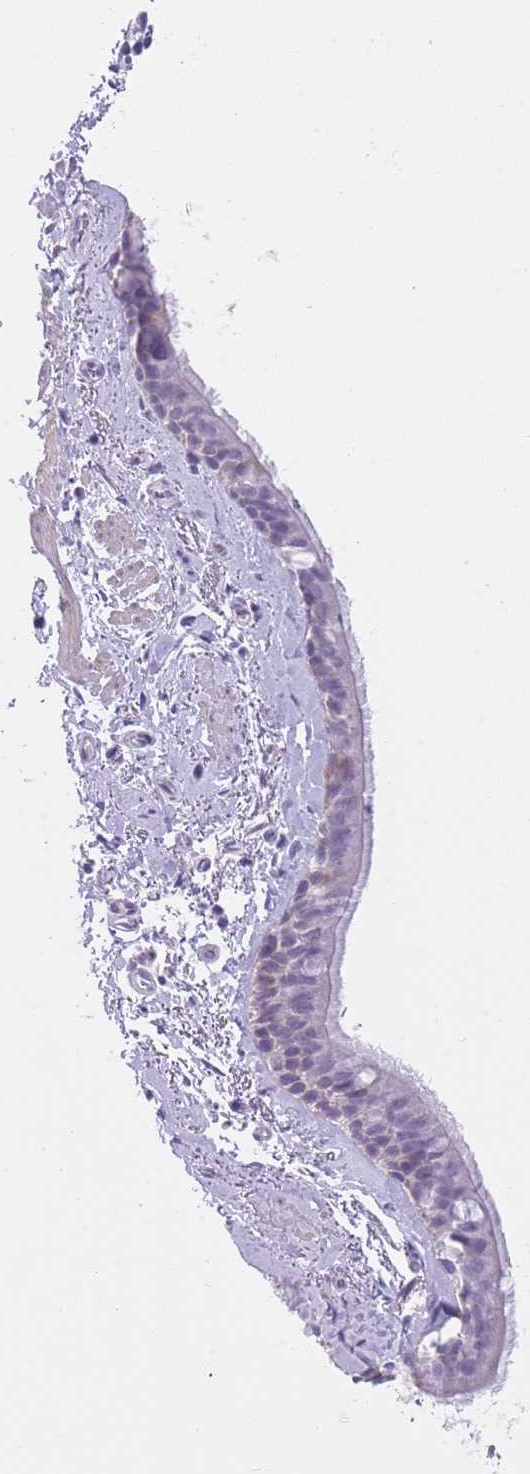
{"staining": {"intensity": "negative", "quantity": "none", "location": "none"}, "tissue": "bronchus", "cell_type": "Respiratory epithelial cells", "image_type": "normal", "snomed": [{"axis": "morphology", "description": "Normal tissue, NOS"}, {"axis": "topography", "description": "Lymph node"}, {"axis": "topography", "description": "Cartilage tissue"}, {"axis": "topography", "description": "Bronchus"}], "caption": "An immunohistochemistry (IHC) photomicrograph of normal bronchus is shown. There is no staining in respiratory epithelial cells of bronchus. (Stains: DAB (3,3'-diaminobenzidine) immunohistochemistry (IHC) with hematoxylin counter stain, Microscopy: brightfield microscopy at high magnification).", "gene": "OR11H12", "patient": {"sex": "female", "age": 70}}